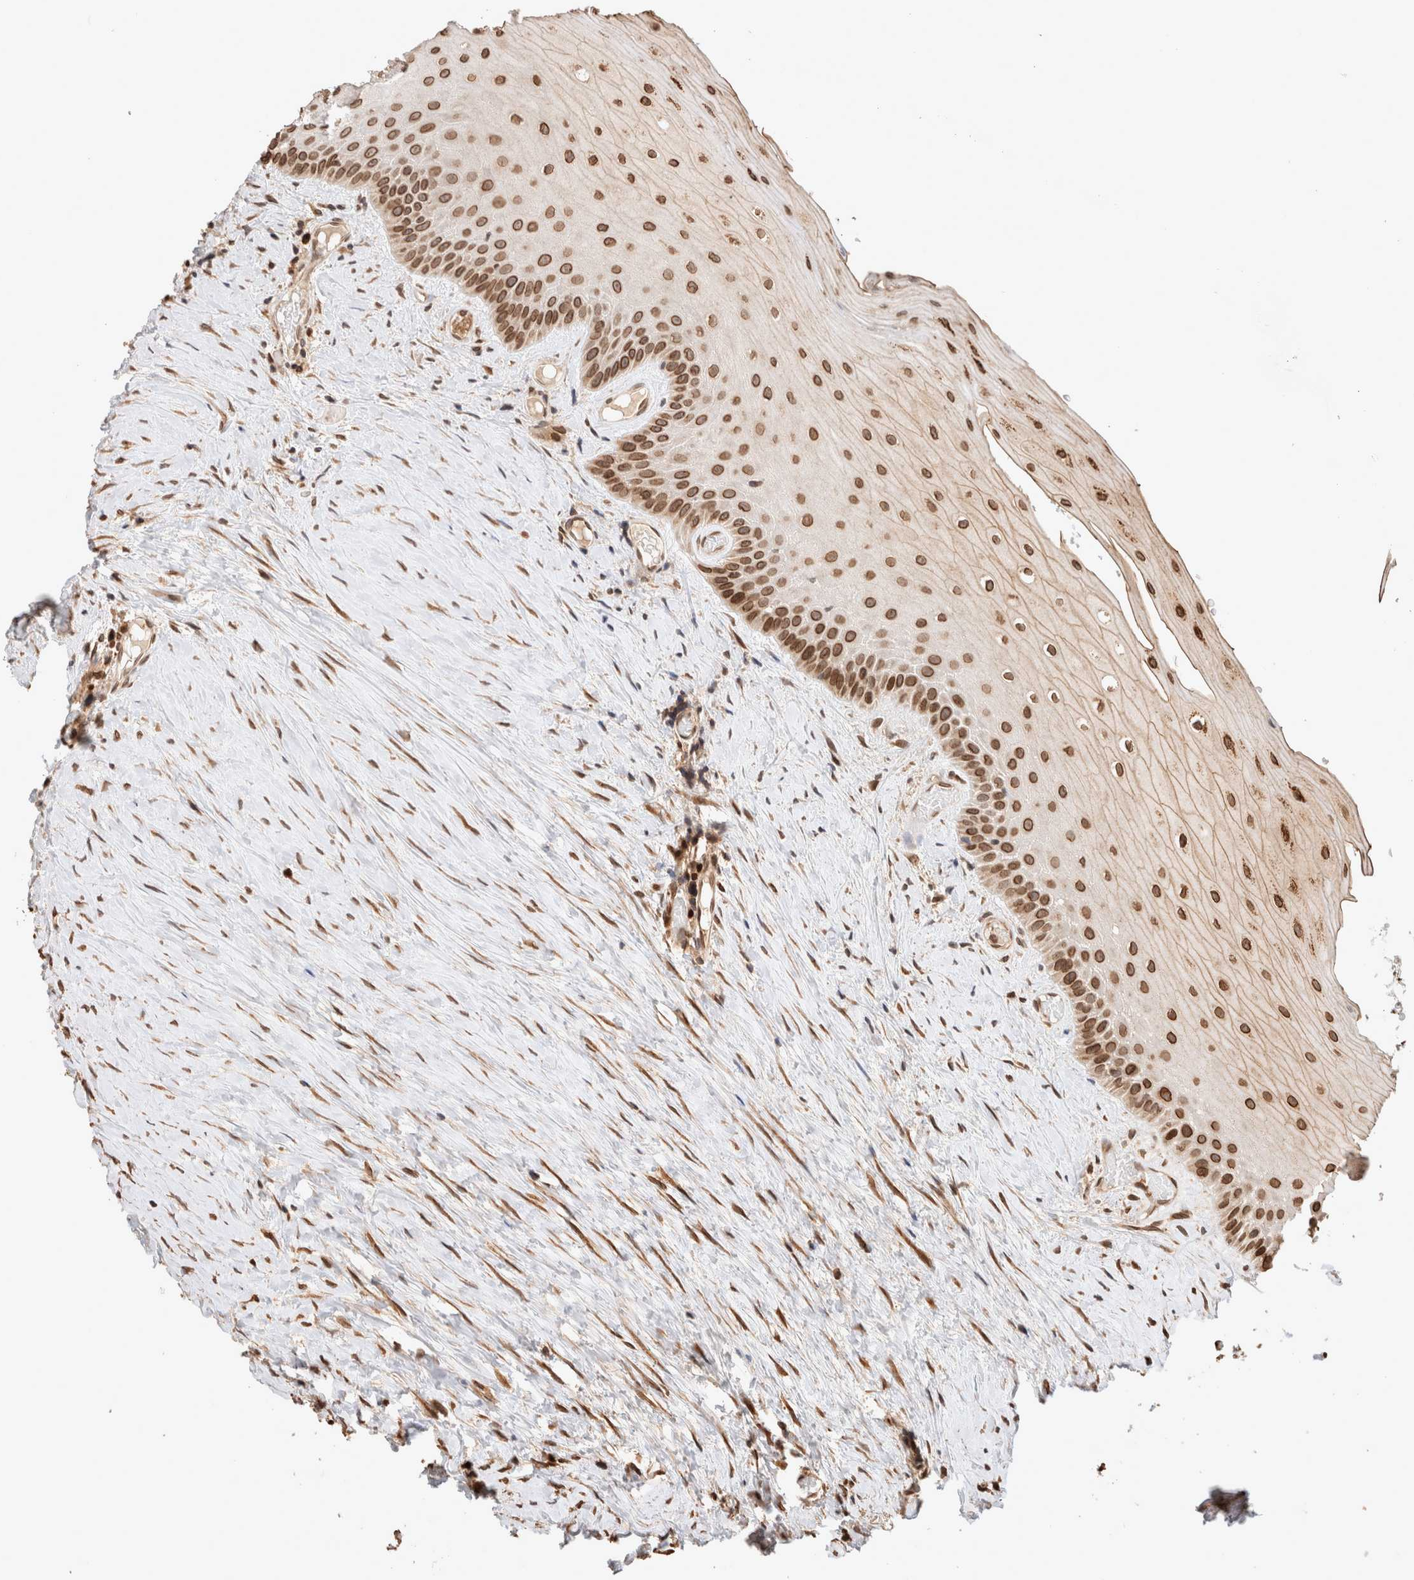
{"staining": {"intensity": "moderate", "quantity": ">75%", "location": "cytoplasmic/membranous,nuclear"}, "tissue": "oral mucosa", "cell_type": "Squamous epithelial cells", "image_type": "normal", "snomed": [{"axis": "morphology", "description": "Normal tissue, NOS"}, {"axis": "topography", "description": "Skeletal muscle"}, {"axis": "topography", "description": "Oral tissue"}, {"axis": "topography", "description": "Peripheral nerve tissue"}], "caption": "Oral mucosa stained for a protein (brown) exhibits moderate cytoplasmic/membranous,nuclear positive staining in about >75% of squamous epithelial cells.", "gene": "TPR", "patient": {"sex": "female", "age": 84}}